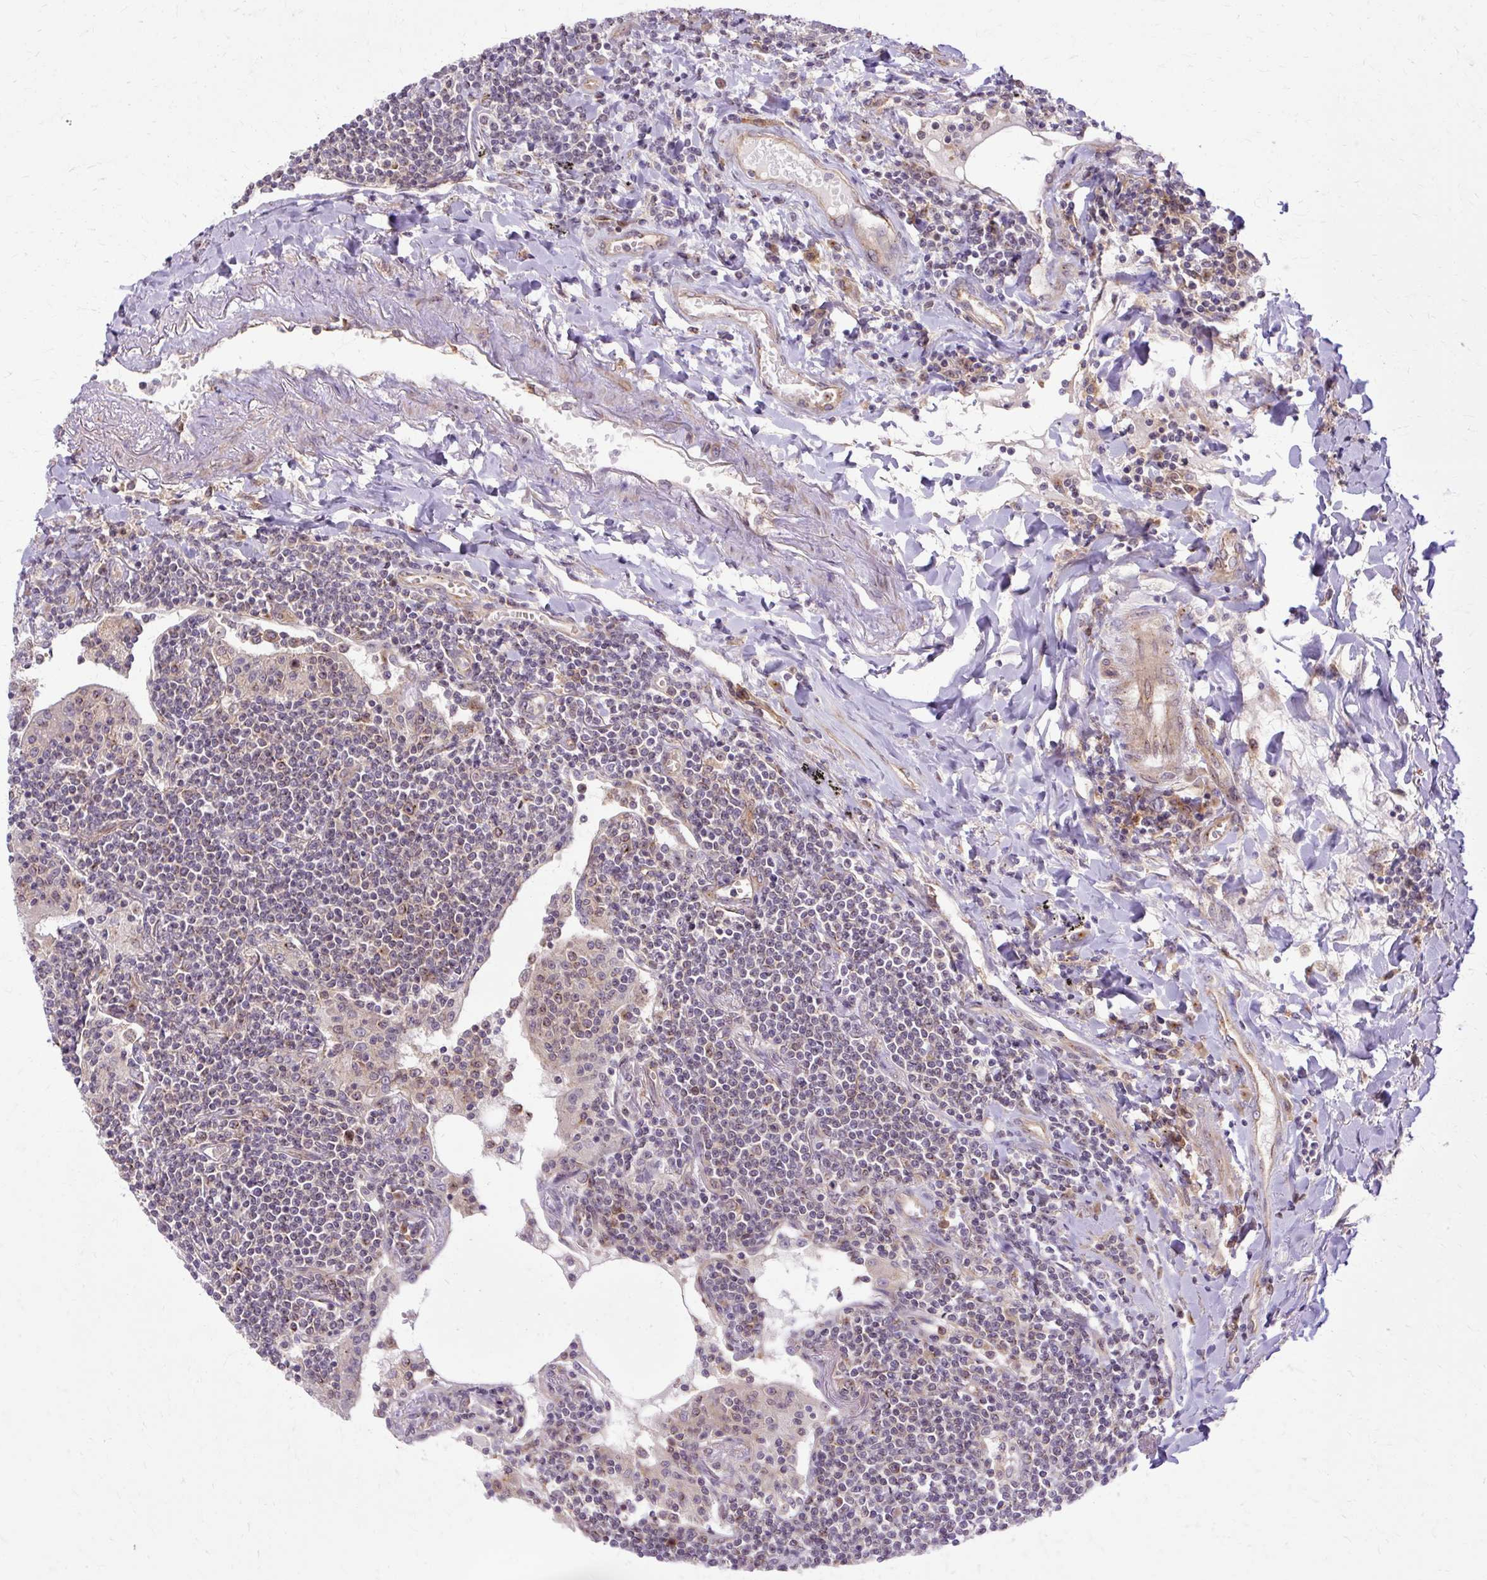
{"staining": {"intensity": "negative", "quantity": "none", "location": "none"}, "tissue": "lymphoma", "cell_type": "Tumor cells", "image_type": "cancer", "snomed": [{"axis": "morphology", "description": "Malignant lymphoma, non-Hodgkin's type, Low grade"}, {"axis": "topography", "description": "Lung"}], "caption": "High magnification brightfield microscopy of malignant lymphoma, non-Hodgkin's type (low-grade) stained with DAB (brown) and counterstained with hematoxylin (blue): tumor cells show no significant expression. (Stains: DAB (3,3'-diaminobenzidine) immunohistochemistry with hematoxylin counter stain, Microscopy: brightfield microscopy at high magnification).", "gene": "MZT2B", "patient": {"sex": "female", "age": 71}}